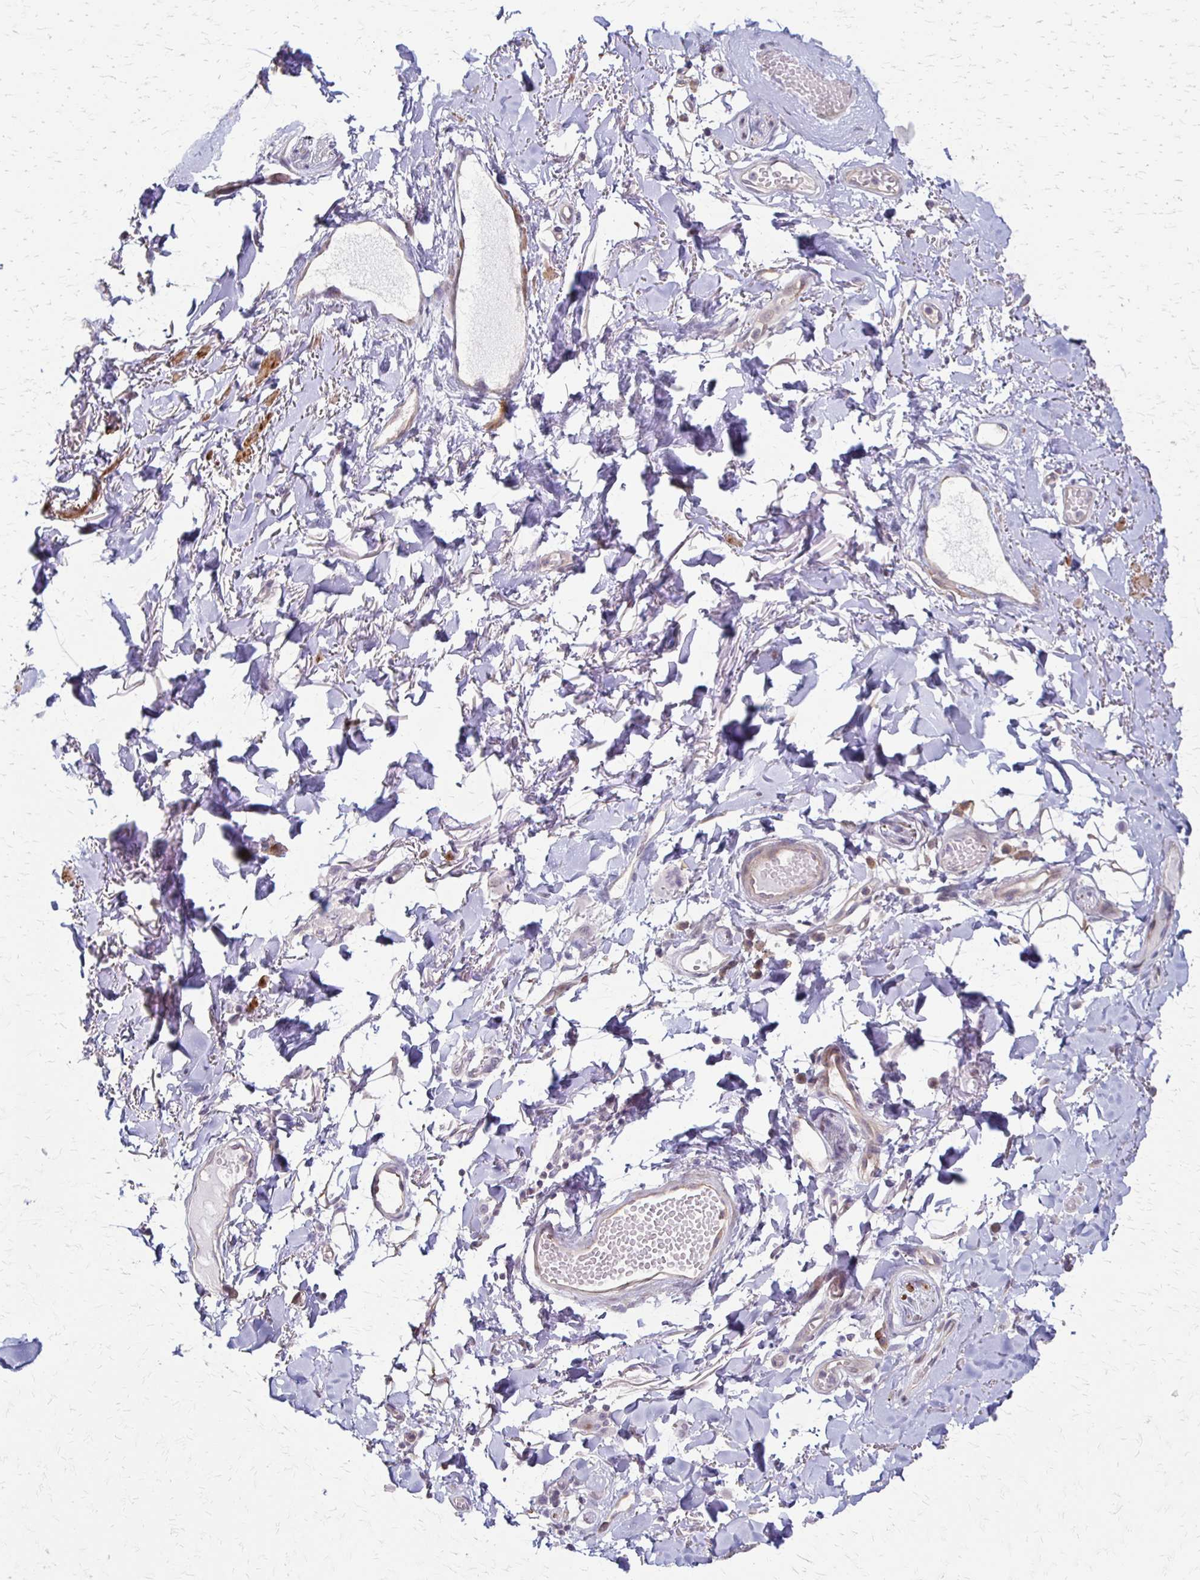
{"staining": {"intensity": "negative", "quantity": "none", "location": "none"}, "tissue": "adipose tissue", "cell_type": "Adipocytes", "image_type": "normal", "snomed": [{"axis": "morphology", "description": "Normal tissue, NOS"}, {"axis": "topography", "description": "Anal"}, {"axis": "topography", "description": "Peripheral nerve tissue"}], "caption": "Immunohistochemical staining of unremarkable human adipose tissue shows no significant expression in adipocytes. (DAB (3,3'-diaminobenzidine) immunohistochemistry (IHC) with hematoxylin counter stain).", "gene": "CFL2", "patient": {"sex": "male", "age": 78}}